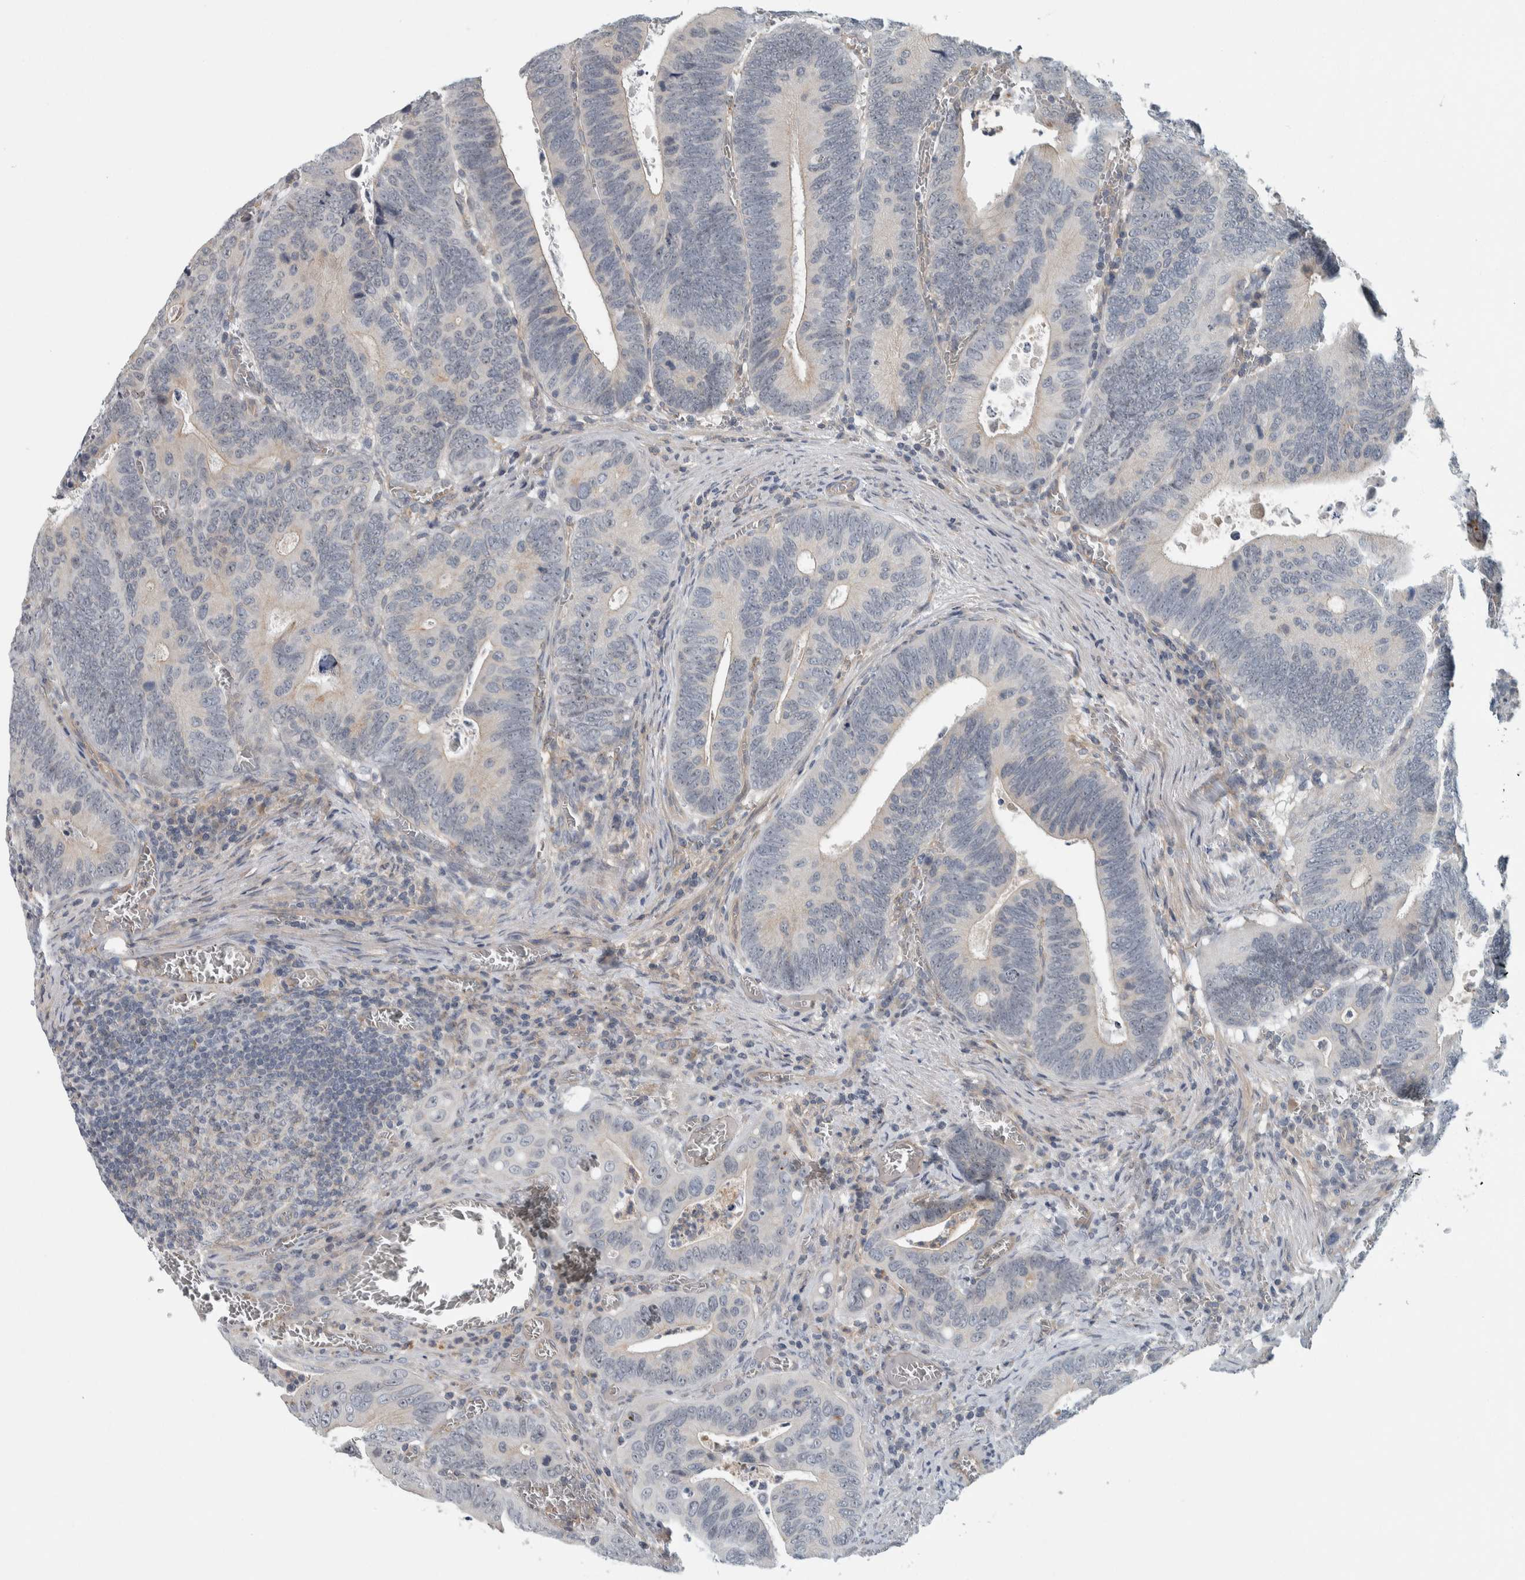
{"staining": {"intensity": "negative", "quantity": "none", "location": "none"}, "tissue": "colorectal cancer", "cell_type": "Tumor cells", "image_type": "cancer", "snomed": [{"axis": "morphology", "description": "Inflammation, NOS"}, {"axis": "morphology", "description": "Adenocarcinoma, NOS"}, {"axis": "topography", "description": "Colon"}], "caption": "An image of colorectal cancer stained for a protein shows no brown staining in tumor cells.", "gene": "KCNJ3", "patient": {"sex": "male", "age": 72}}